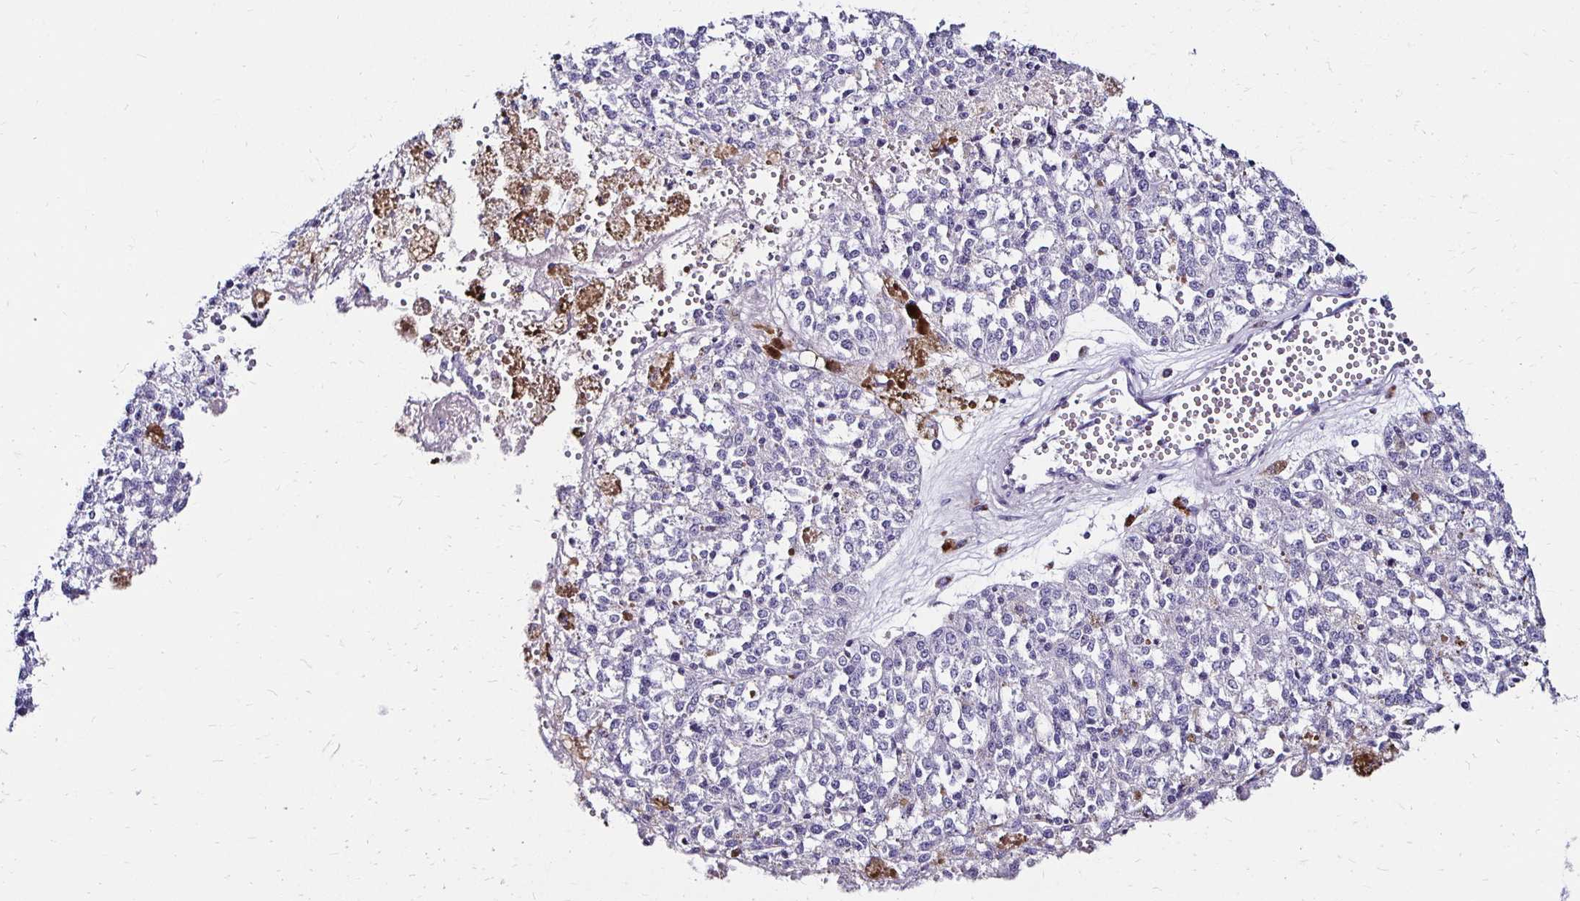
{"staining": {"intensity": "negative", "quantity": "none", "location": "none"}, "tissue": "melanoma", "cell_type": "Tumor cells", "image_type": "cancer", "snomed": [{"axis": "morphology", "description": "Malignant melanoma, Metastatic site"}, {"axis": "topography", "description": "Lymph node"}], "caption": "This micrograph is of malignant melanoma (metastatic site) stained with immunohistochemistry (IHC) to label a protein in brown with the nuclei are counter-stained blue. There is no staining in tumor cells. (Brightfield microscopy of DAB (3,3'-diaminobenzidine) IHC at high magnification).", "gene": "KCNT1", "patient": {"sex": "female", "age": 64}}